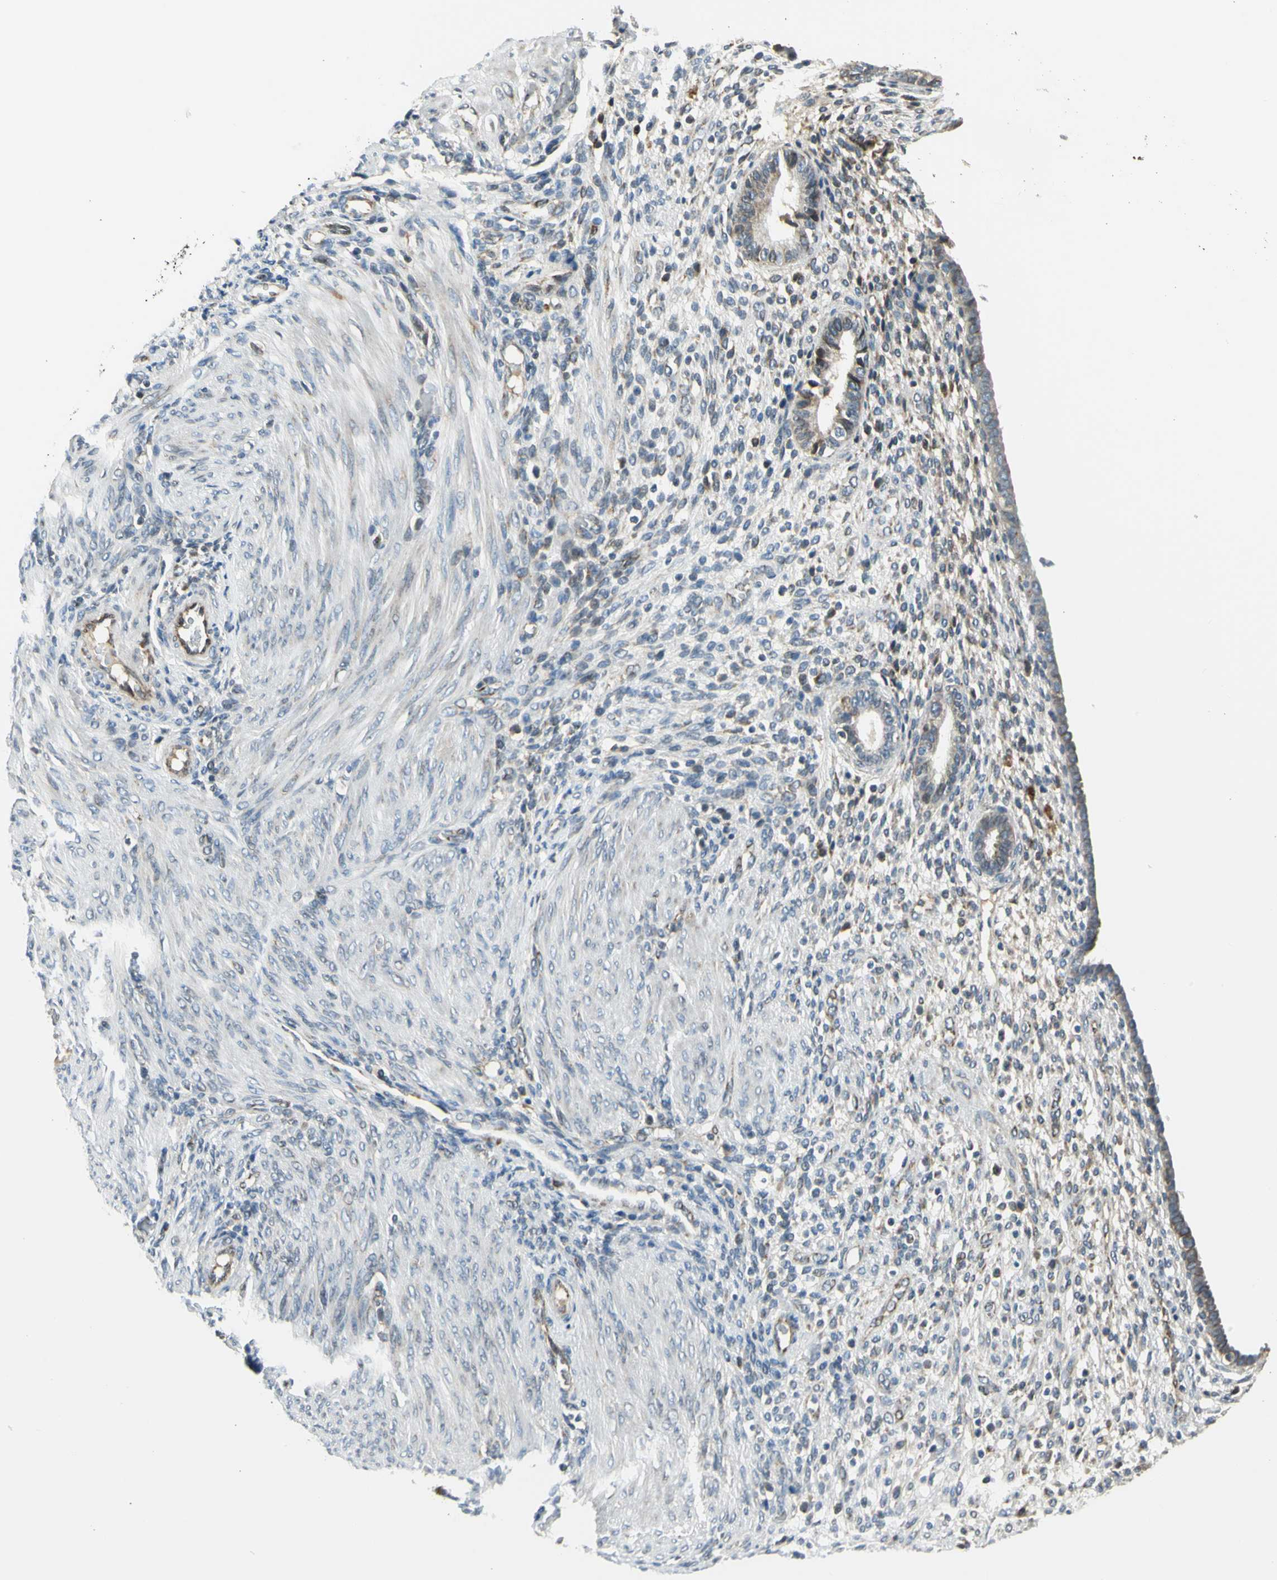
{"staining": {"intensity": "weak", "quantity": "<25%", "location": "cytoplasmic/membranous"}, "tissue": "endometrium", "cell_type": "Cells in endometrial stroma", "image_type": "normal", "snomed": [{"axis": "morphology", "description": "Normal tissue, NOS"}, {"axis": "topography", "description": "Endometrium"}], "caption": "This is a photomicrograph of IHC staining of unremarkable endometrium, which shows no expression in cells in endometrial stroma.", "gene": "NPHP3", "patient": {"sex": "female", "age": 72}}